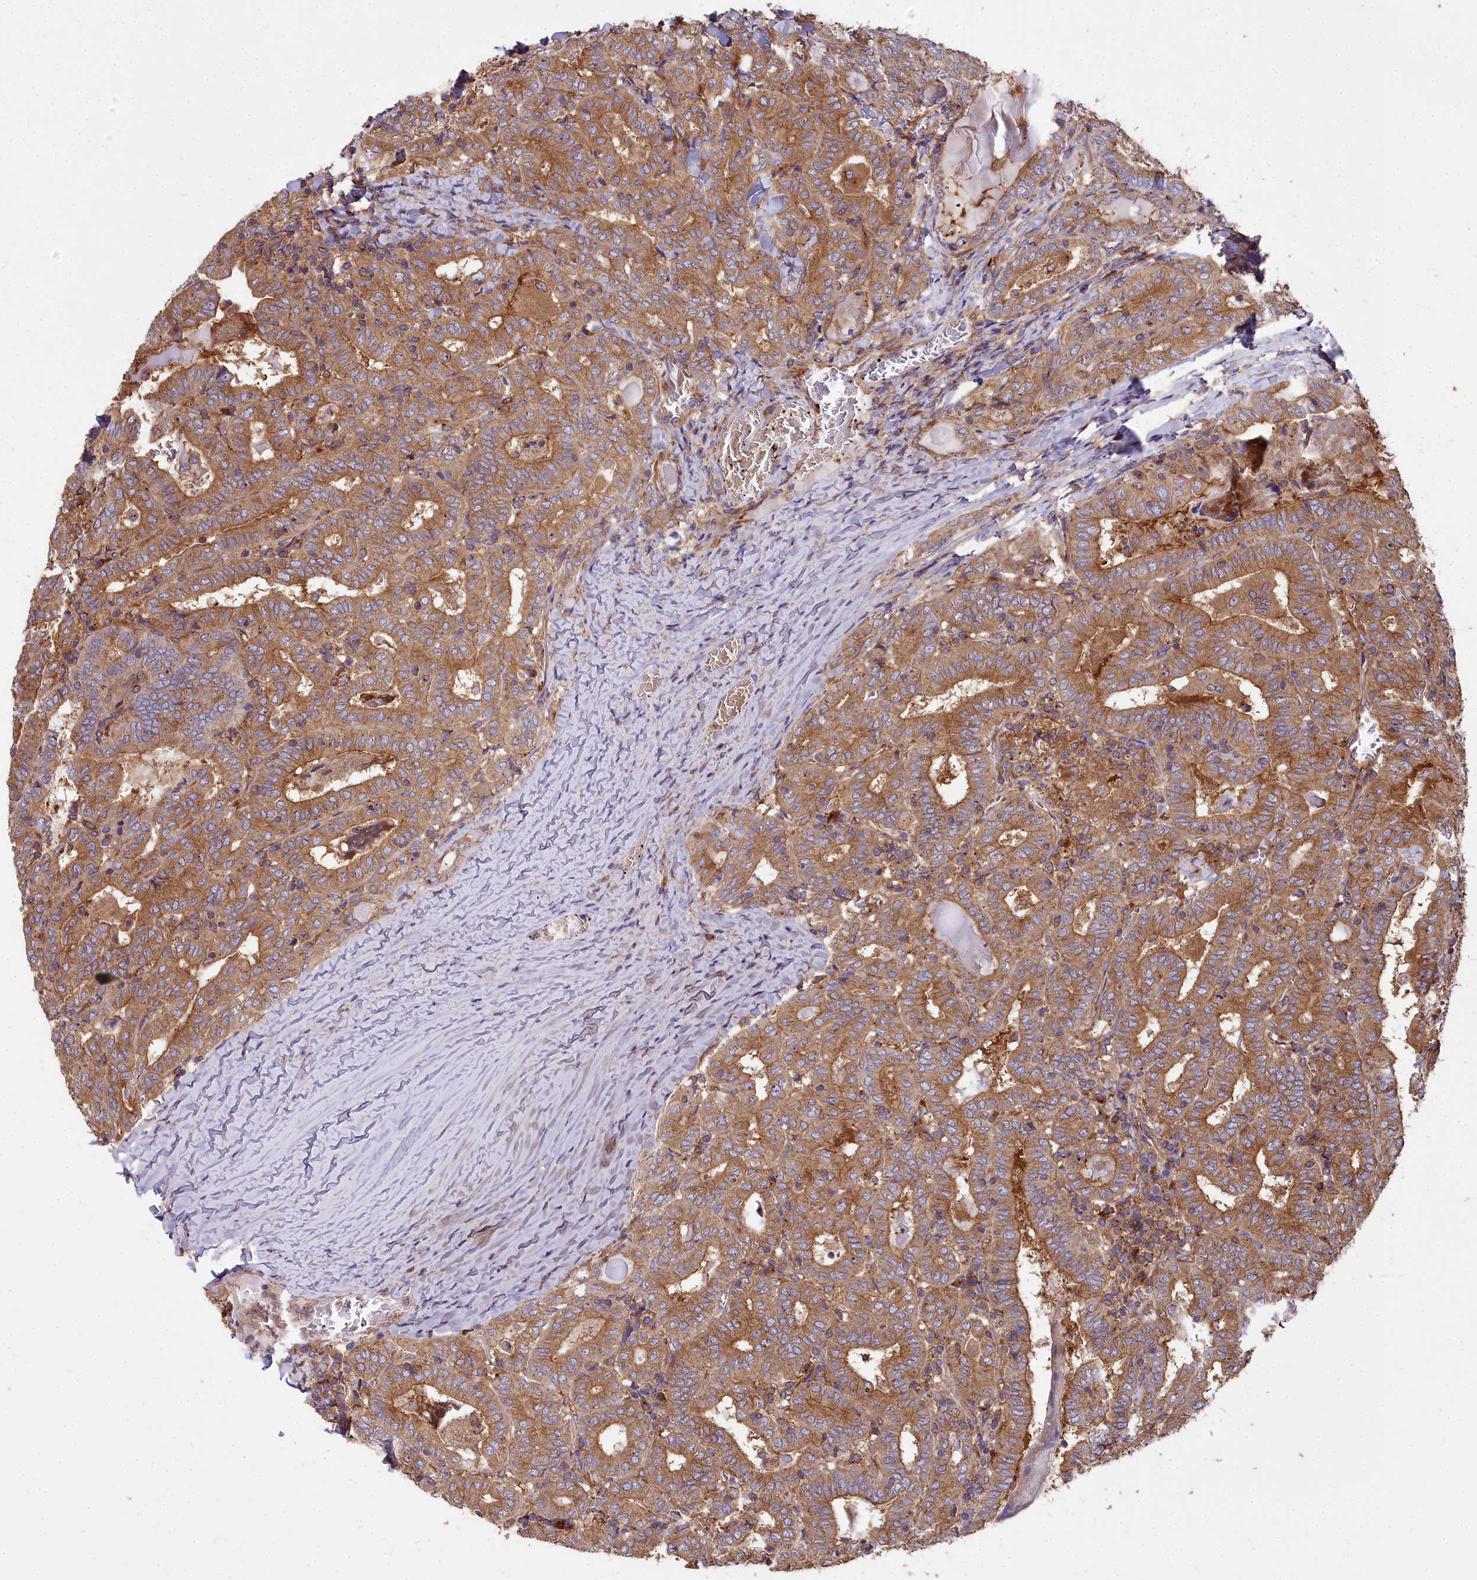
{"staining": {"intensity": "moderate", "quantity": ">75%", "location": "cytoplasmic/membranous"}, "tissue": "thyroid cancer", "cell_type": "Tumor cells", "image_type": "cancer", "snomed": [{"axis": "morphology", "description": "Papillary adenocarcinoma, NOS"}, {"axis": "topography", "description": "Thyroid gland"}], "caption": "Immunohistochemical staining of human thyroid papillary adenocarcinoma displays medium levels of moderate cytoplasmic/membranous protein staining in about >75% of tumor cells.", "gene": "DCTN3", "patient": {"sex": "female", "age": 72}}